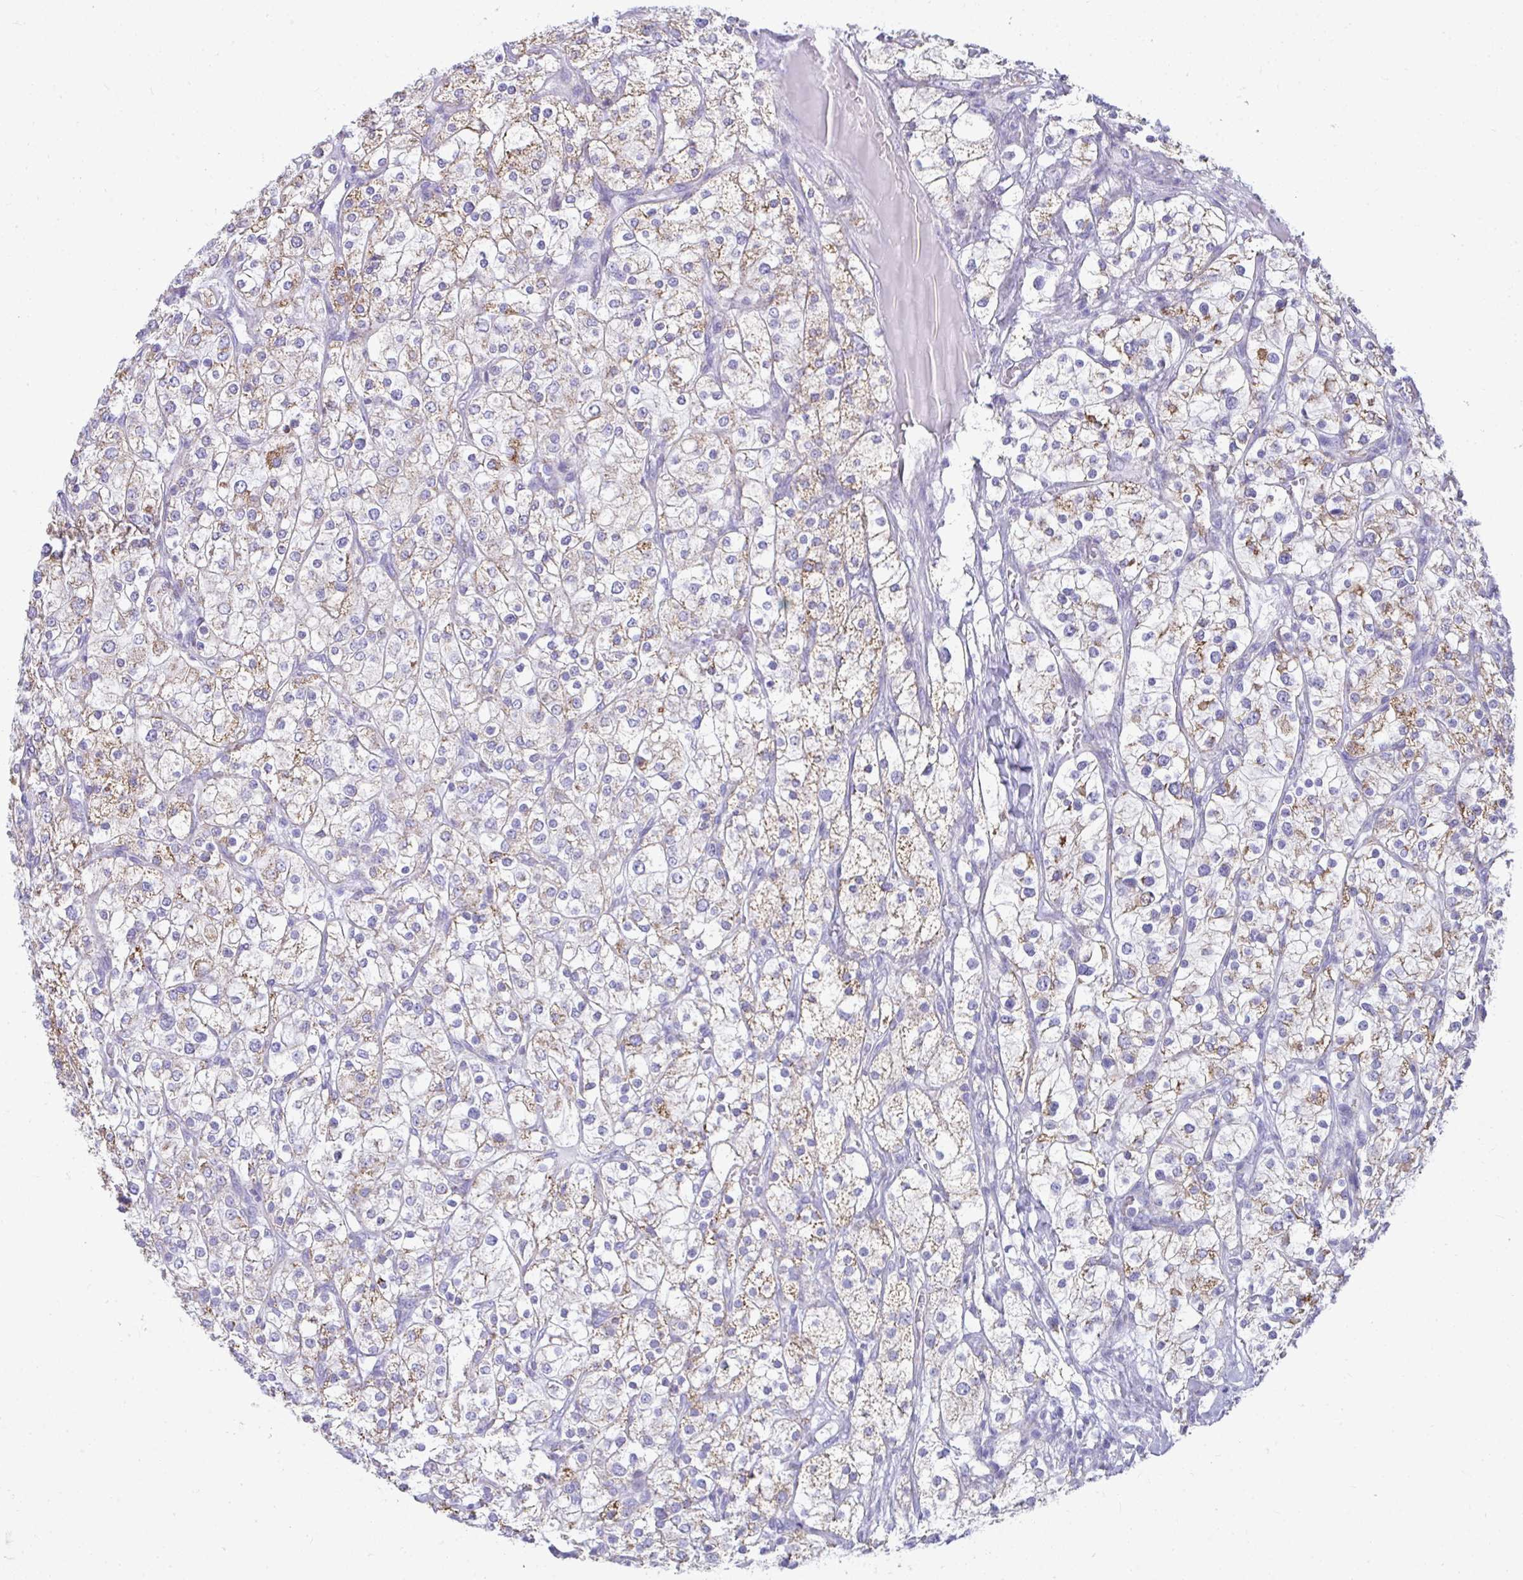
{"staining": {"intensity": "moderate", "quantity": "25%-75%", "location": "cytoplasmic/membranous"}, "tissue": "renal cancer", "cell_type": "Tumor cells", "image_type": "cancer", "snomed": [{"axis": "morphology", "description": "Adenocarcinoma, NOS"}, {"axis": "topography", "description": "Kidney"}], "caption": "Immunohistochemistry staining of renal cancer, which exhibits medium levels of moderate cytoplasmic/membranous staining in about 25%-75% of tumor cells indicating moderate cytoplasmic/membranous protein positivity. The staining was performed using DAB (3,3'-diaminobenzidine) (brown) for protein detection and nuclei were counterstained in hematoxylin (blue).", "gene": "SLC6A1", "patient": {"sex": "male", "age": 80}}